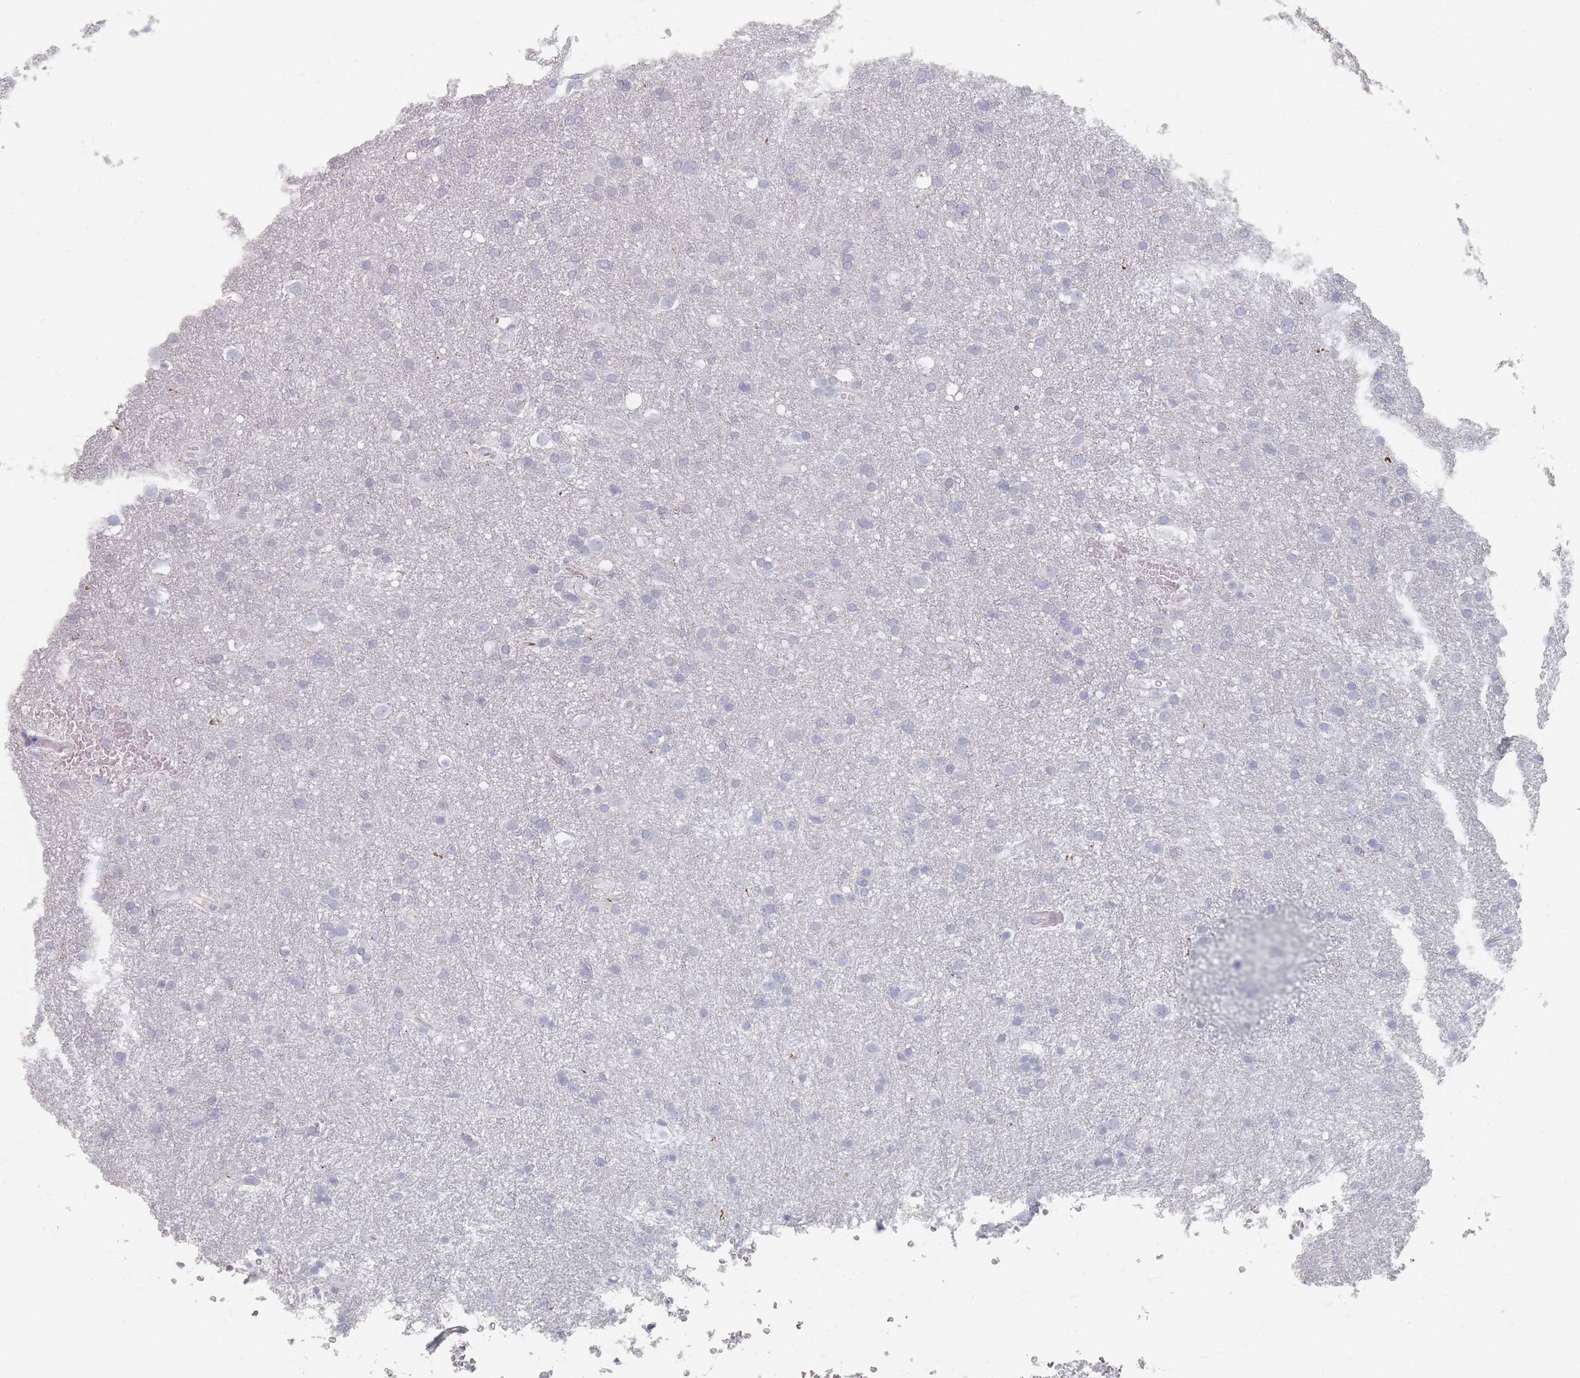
{"staining": {"intensity": "negative", "quantity": "none", "location": "none"}, "tissue": "glioma", "cell_type": "Tumor cells", "image_type": "cancer", "snomed": [{"axis": "morphology", "description": "Glioma, malignant, Low grade"}, {"axis": "topography", "description": "Brain"}], "caption": "This is an immunohistochemistry (IHC) photomicrograph of glioma. There is no expression in tumor cells.", "gene": "CD37", "patient": {"sex": "female", "age": 32}}